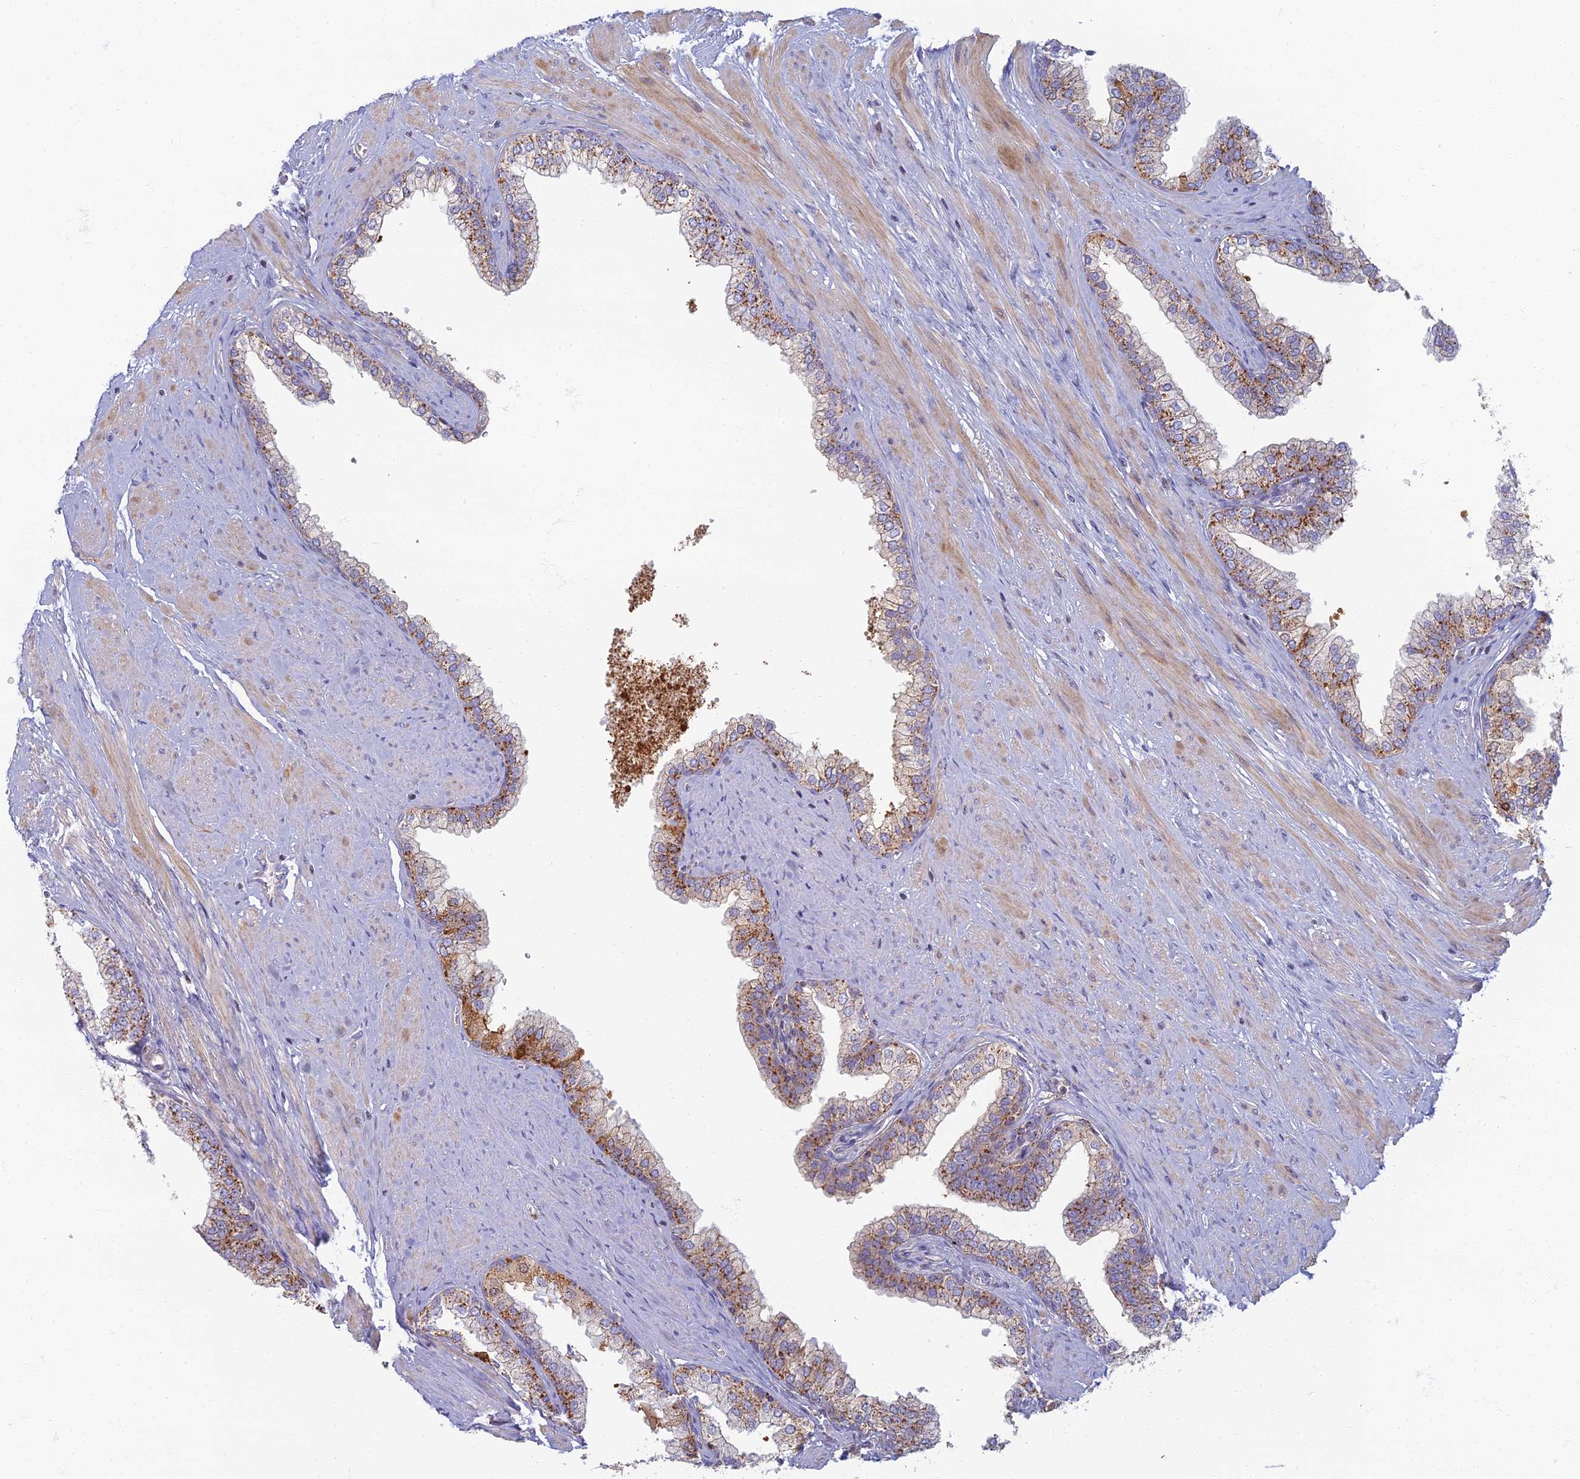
{"staining": {"intensity": "strong", "quantity": "25%-75%", "location": "cytoplasmic/membranous"}, "tissue": "prostate", "cell_type": "Glandular cells", "image_type": "normal", "snomed": [{"axis": "morphology", "description": "Normal tissue, NOS"}, {"axis": "morphology", "description": "Urothelial carcinoma, Low grade"}, {"axis": "topography", "description": "Urinary bladder"}, {"axis": "topography", "description": "Prostate"}], "caption": "Prostate stained with DAB immunohistochemistry shows high levels of strong cytoplasmic/membranous expression in approximately 25%-75% of glandular cells. Immunohistochemistry (ihc) stains the protein in brown and the nuclei are stained blue.", "gene": "CHMP4B", "patient": {"sex": "male", "age": 60}}